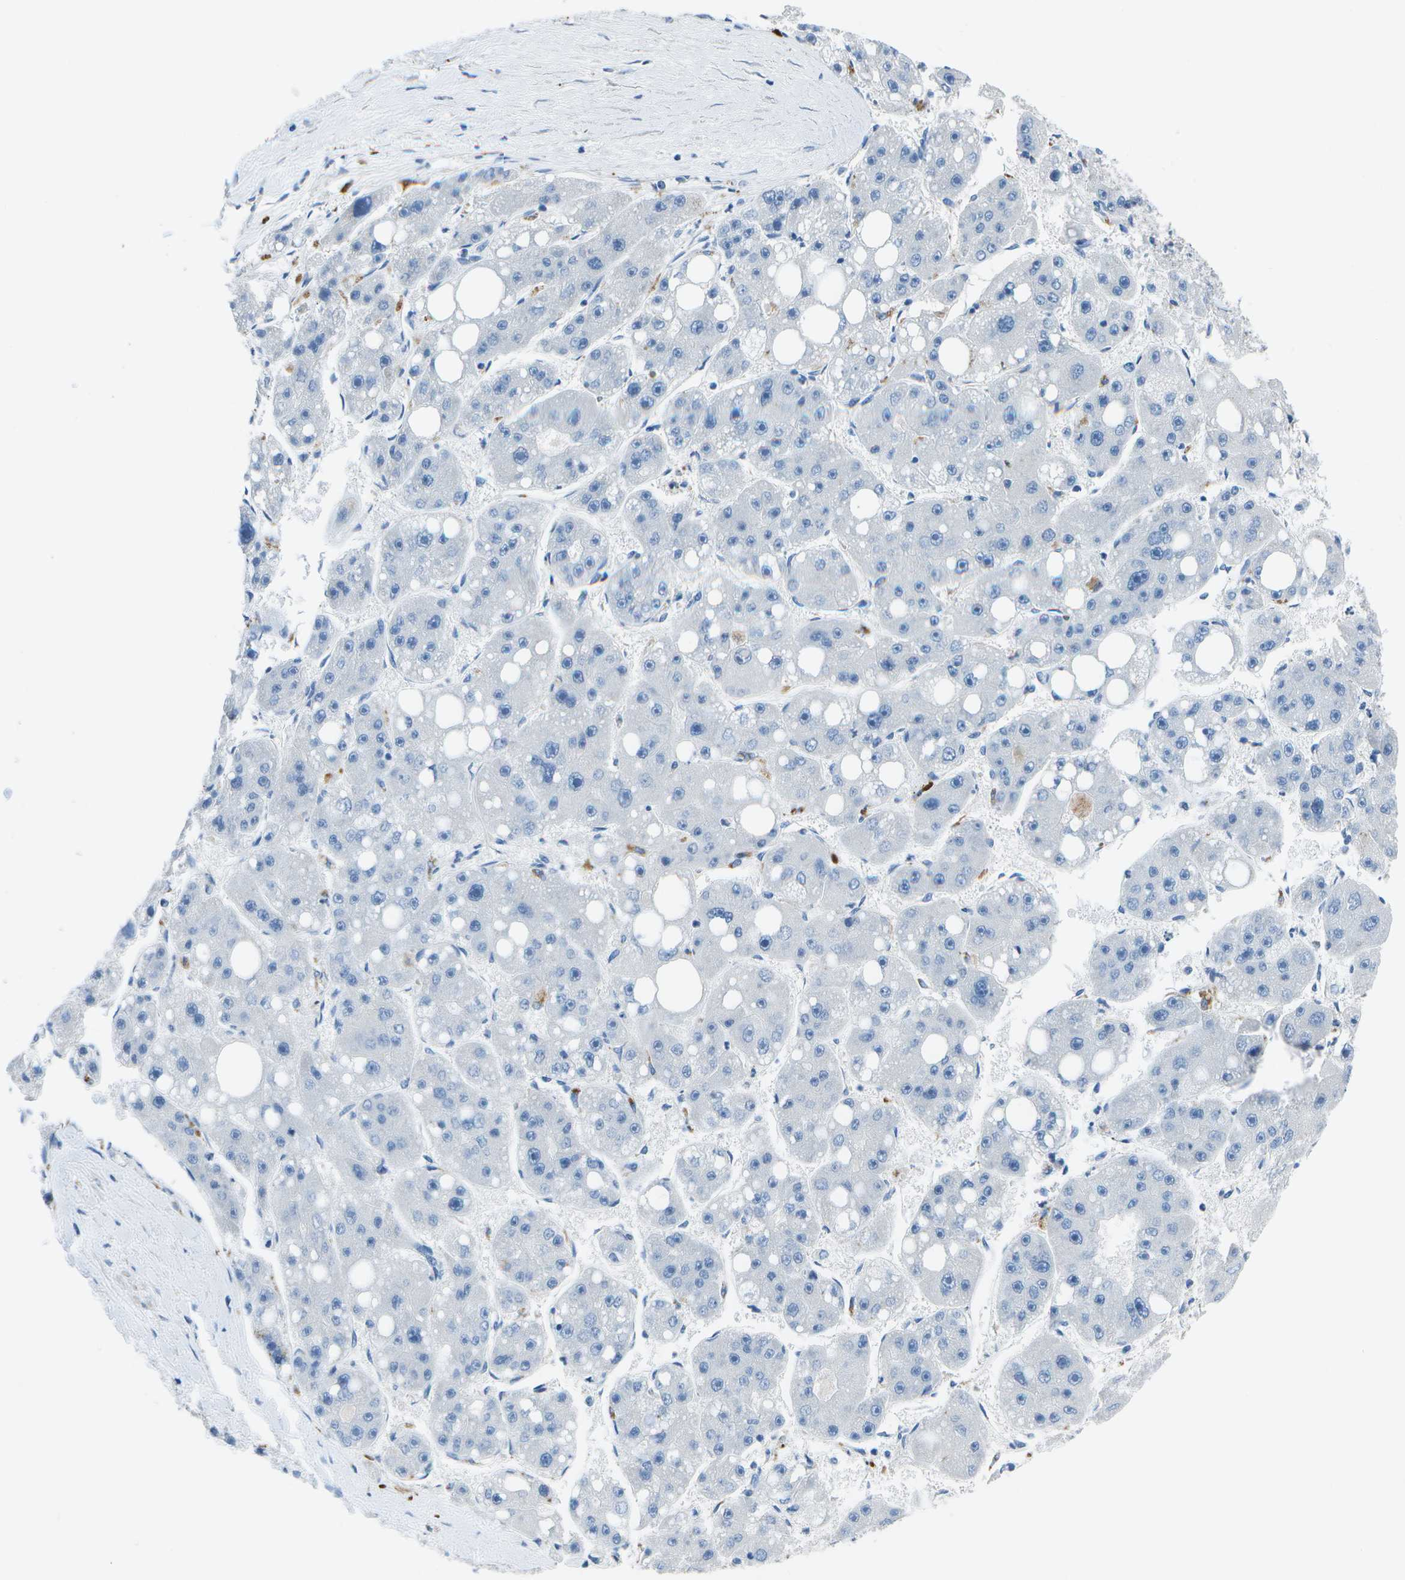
{"staining": {"intensity": "negative", "quantity": "none", "location": "none"}, "tissue": "liver cancer", "cell_type": "Tumor cells", "image_type": "cancer", "snomed": [{"axis": "morphology", "description": "Carcinoma, Hepatocellular, NOS"}, {"axis": "topography", "description": "Liver"}], "caption": "Tumor cells show no significant positivity in hepatocellular carcinoma (liver).", "gene": "DCT", "patient": {"sex": "female", "age": 61}}